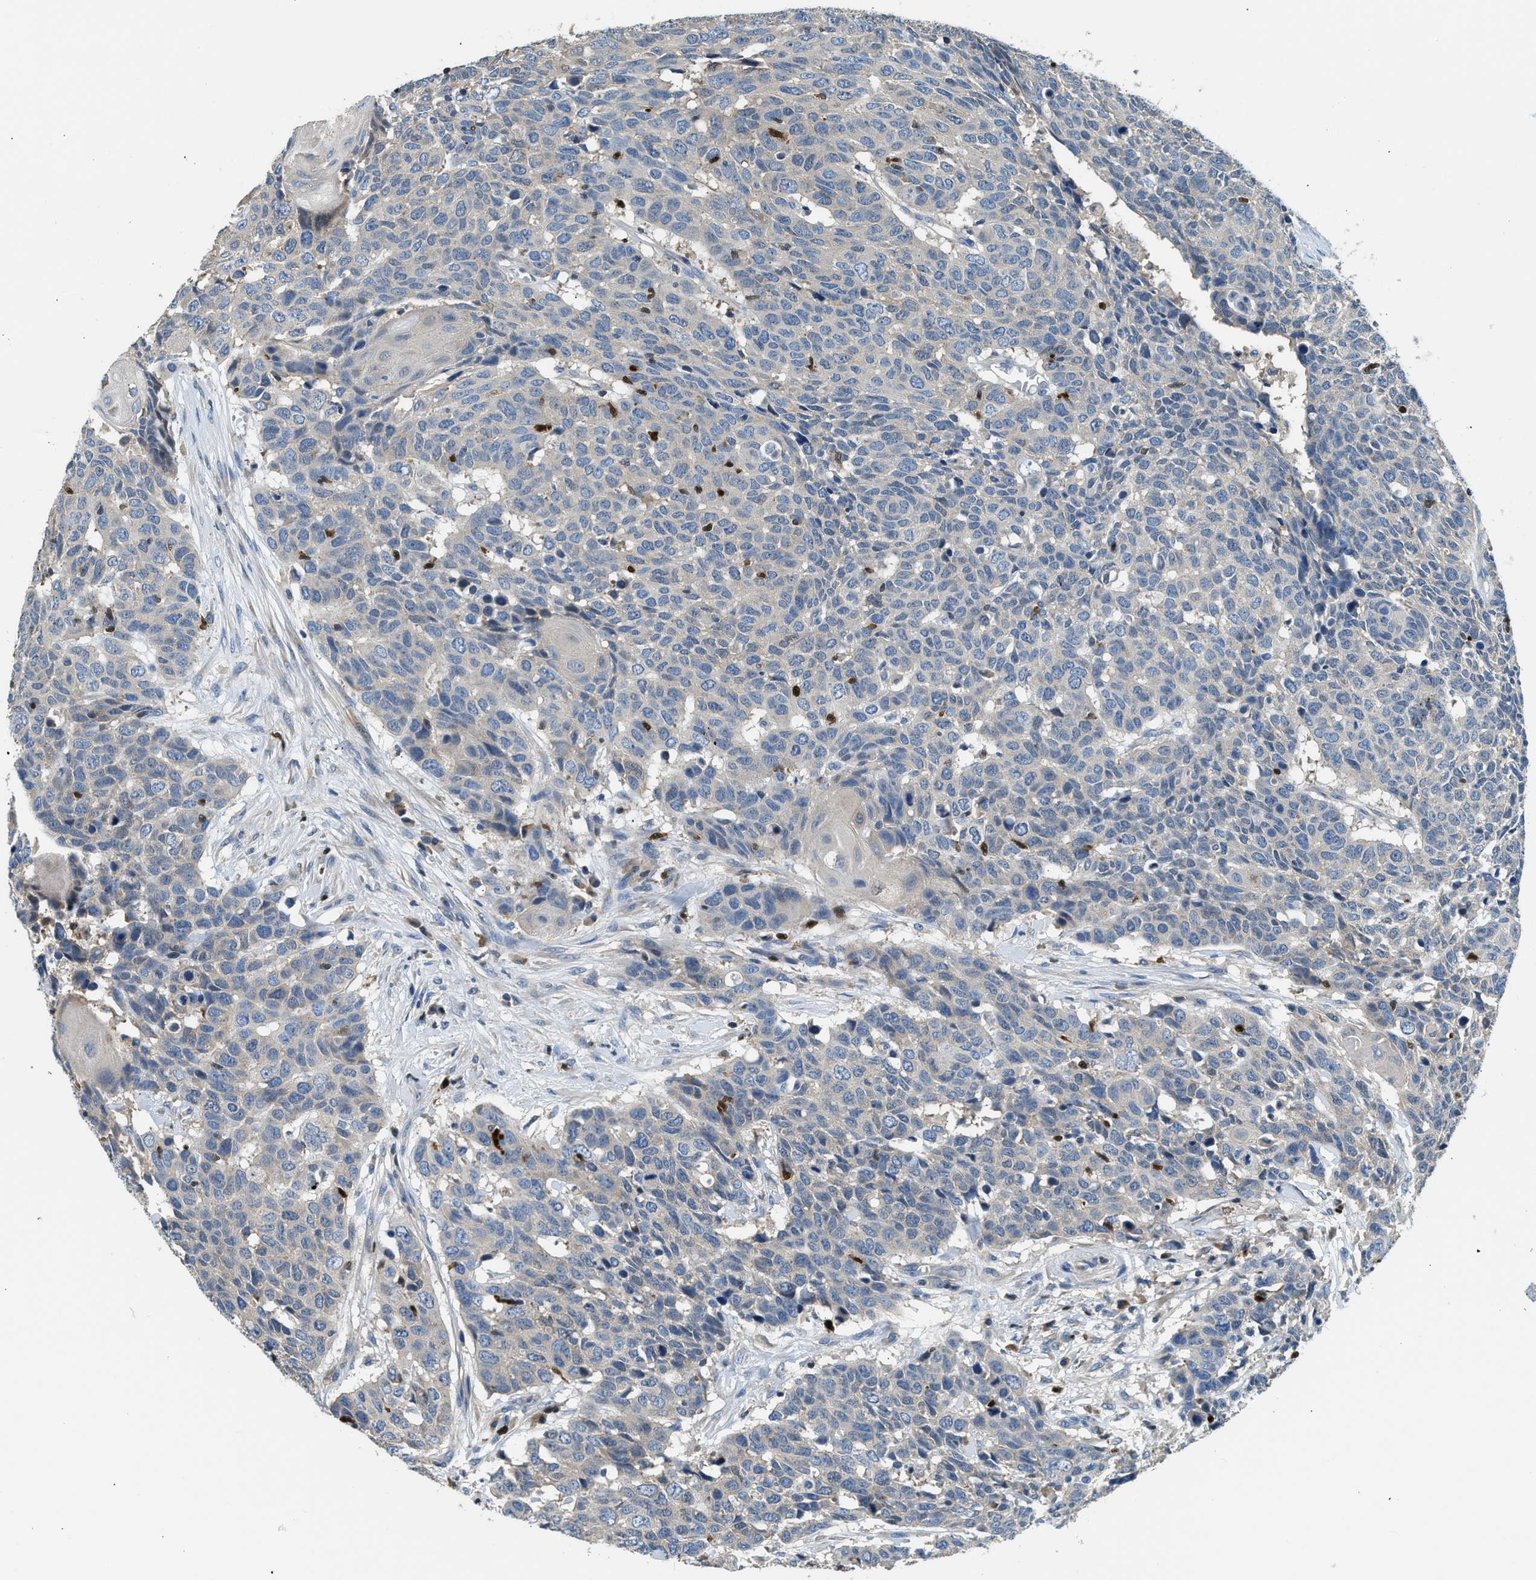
{"staining": {"intensity": "negative", "quantity": "none", "location": "none"}, "tissue": "head and neck cancer", "cell_type": "Tumor cells", "image_type": "cancer", "snomed": [{"axis": "morphology", "description": "Squamous cell carcinoma, NOS"}, {"axis": "topography", "description": "Head-Neck"}], "caption": "Head and neck cancer was stained to show a protein in brown. There is no significant expression in tumor cells.", "gene": "TOX", "patient": {"sex": "male", "age": 66}}